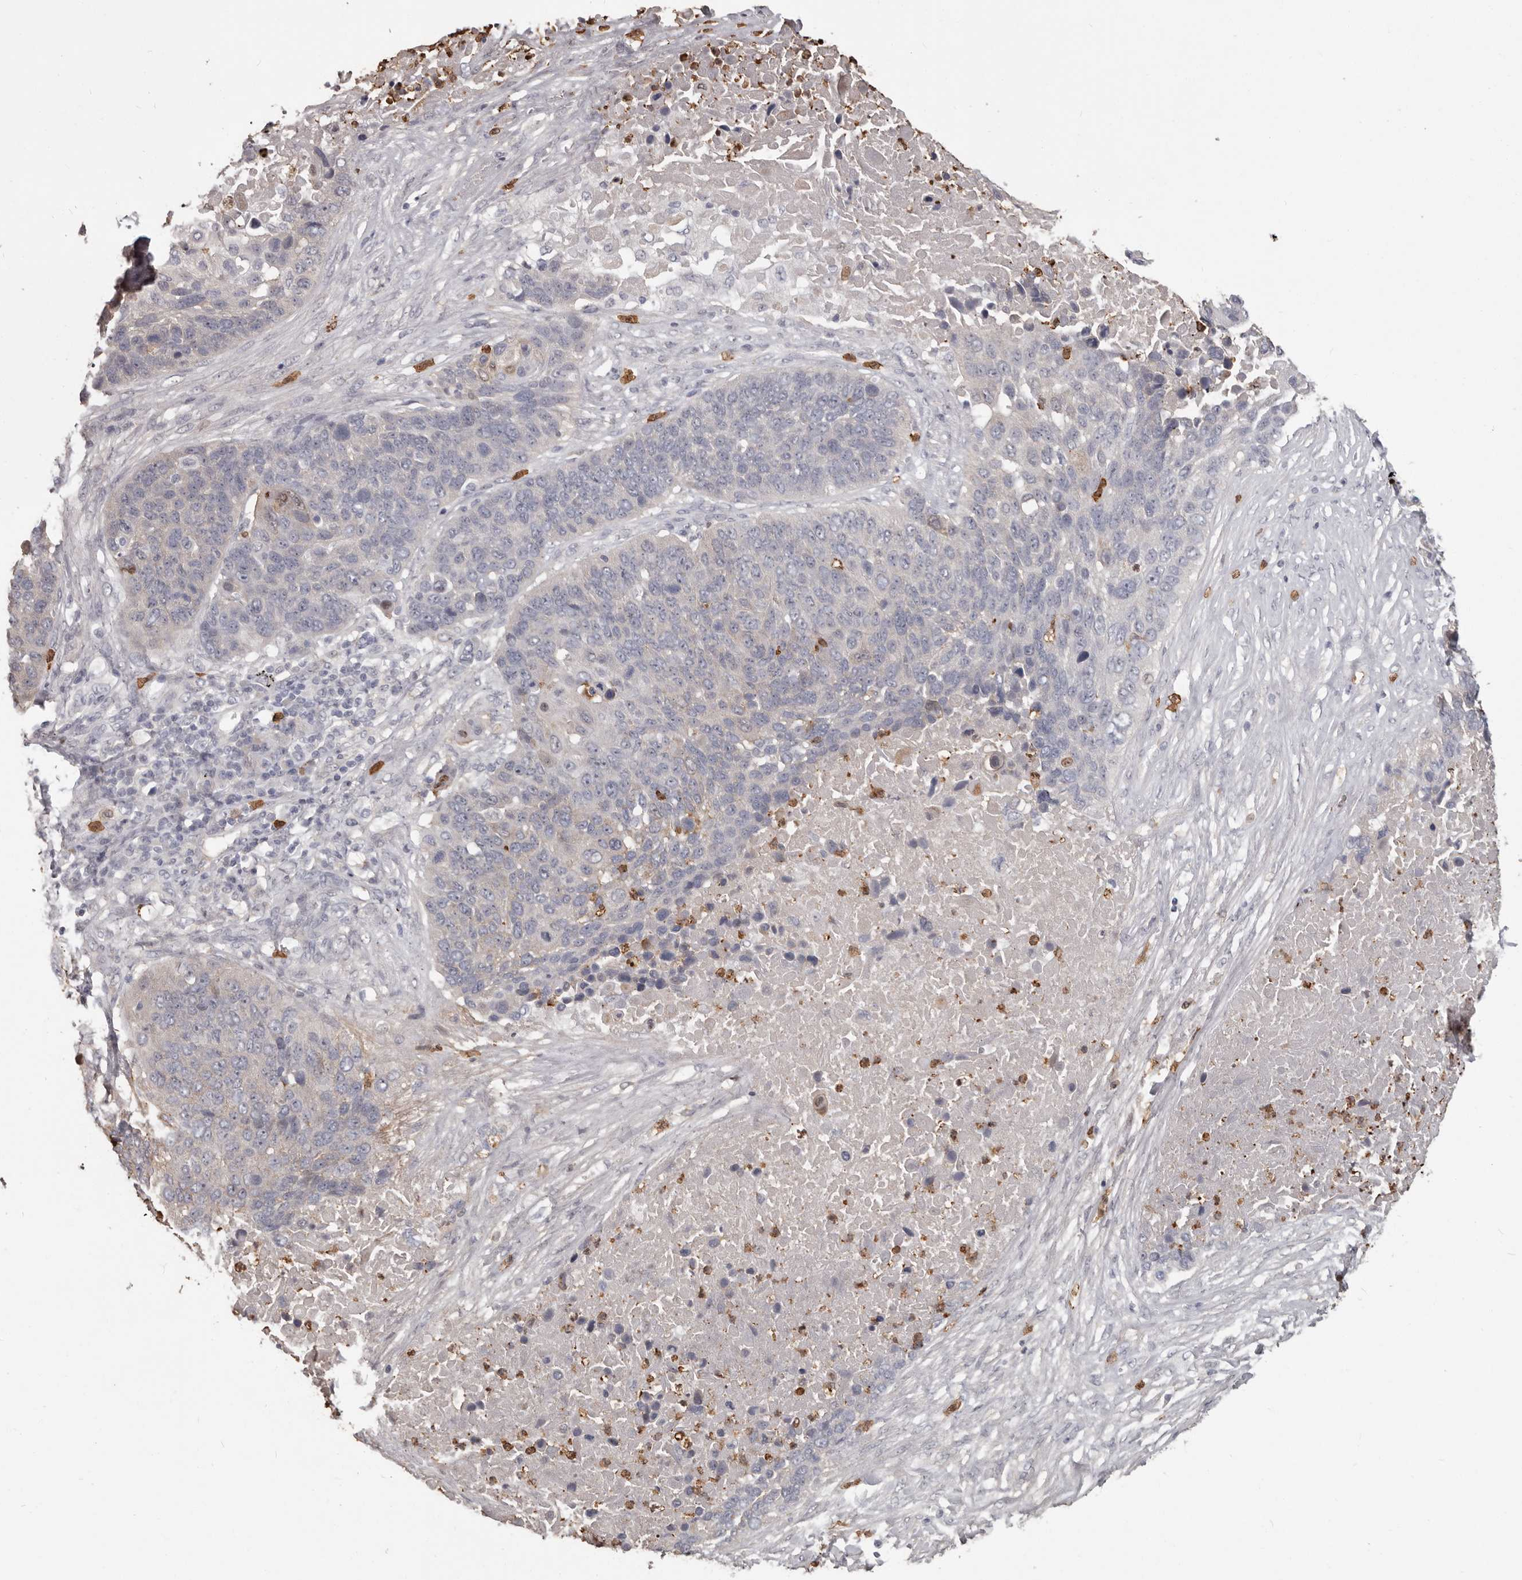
{"staining": {"intensity": "negative", "quantity": "none", "location": "none"}, "tissue": "lung cancer", "cell_type": "Tumor cells", "image_type": "cancer", "snomed": [{"axis": "morphology", "description": "Squamous cell carcinoma, NOS"}, {"axis": "topography", "description": "Lung"}], "caption": "Human squamous cell carcinoma (lung) stained for a protein using IHC exhibits no expression in tumor cells.", "gene": "GPR157", "patient": {"sex": "male", "age": 66}}